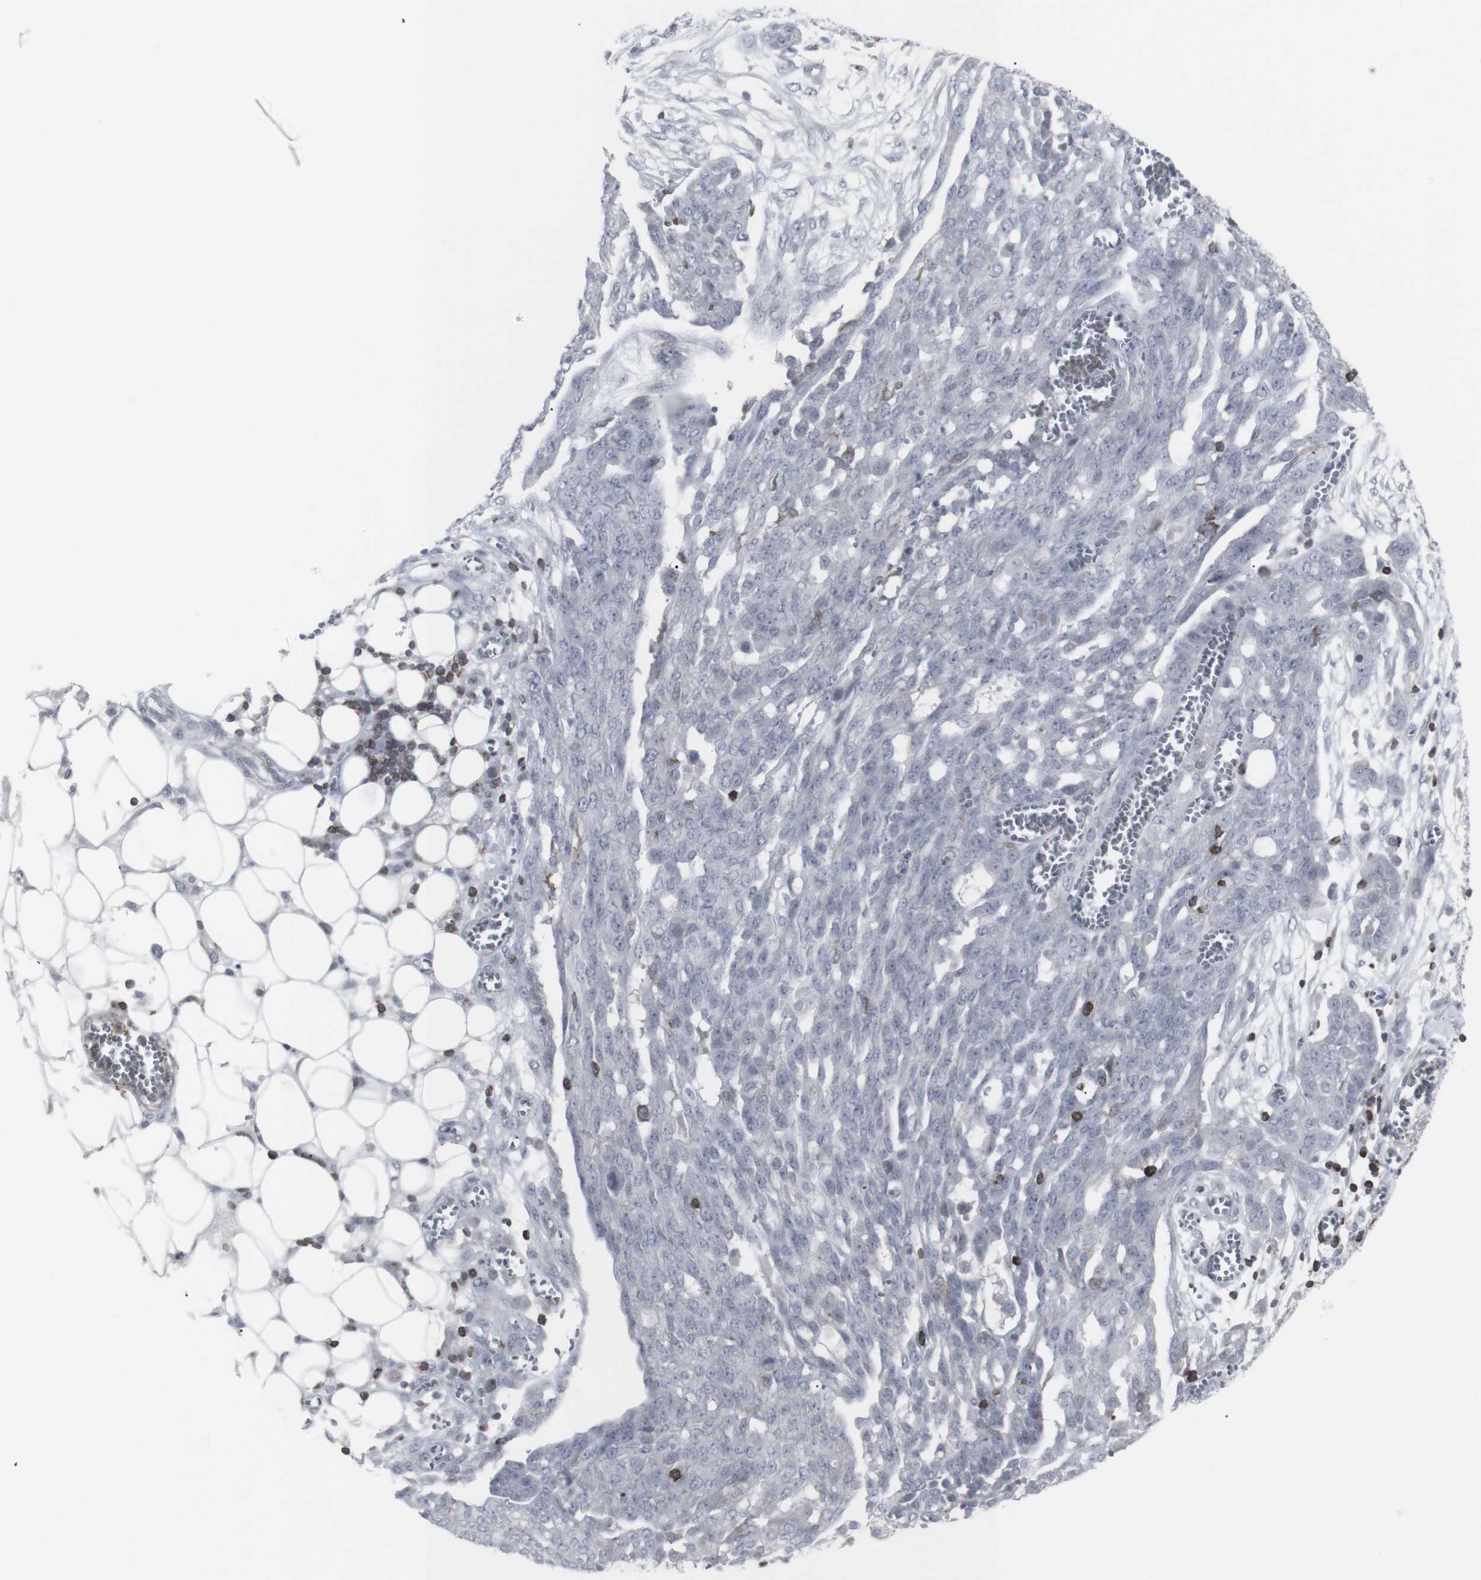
{"staining": {"intensity": "negative", "quantity": "none", "location": "none"}, "tissue": "ovarian cancer", "cell_type": "Tumor cells", "image_type": "cancer", "snomed": [{"axis": "morphology", "description": "Cystadenocarcinoma, serous, NOS"}, {"axis": "topography", "description": "Soft tissue"}, {"axis": "topography", "description": "Ovary"}], "caption": "This histopathology image is of ovarian cancer (serous cystadenocarcinoma) stained with IHC to label a protein in brown with the nuclei are counter-stained blue. There is no staining in tumor cells.", "gene": "APOBEC2", "patient": {"sex": "female", "age": 57}}